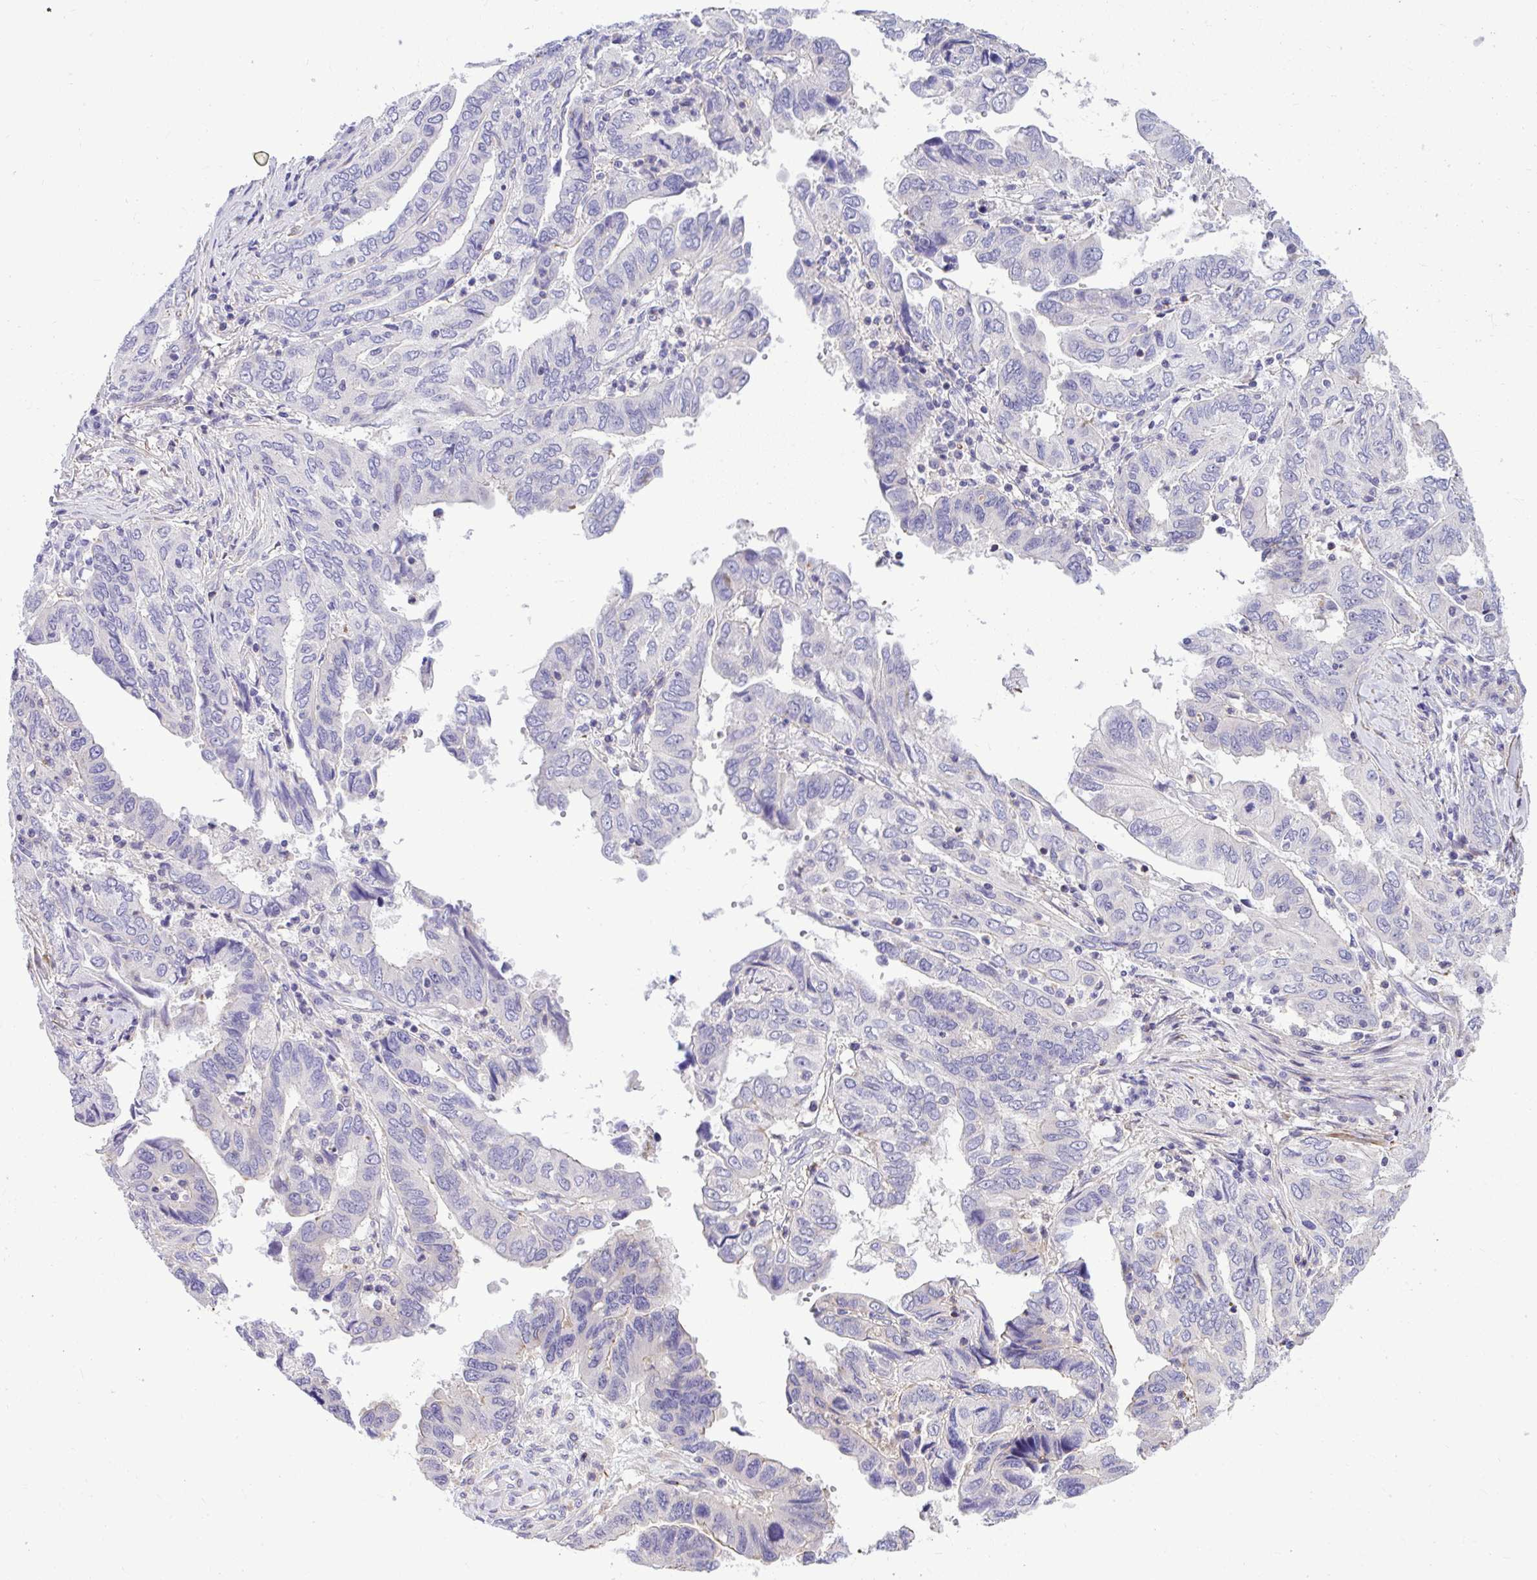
{"staining": {"intensity": "negative", "quantity": "none", "location": "none"}, "tissue": "ovarian cancer", "cell_type": "Tumor cells", "image_type": "cancer", "snomed": [{"axis": "morphology", "description": "Cystadenocarcinoma, serous, NOS"}, {"axis": "topography", "description": "Ovary"}], "caption": "High magnification brightfield microscopy of ovarian cancer stained with DAB (brown) and counterstained with hematoxylin (blue): tumor cells show no significant expression. The staining is performed using DAB (3,3'-diaminobenzidine) brown chromogen with nuclei counter-stained in using hematoxylin.", "gene": "GRK4", "patient": {"sex": "female", "age": 79}}